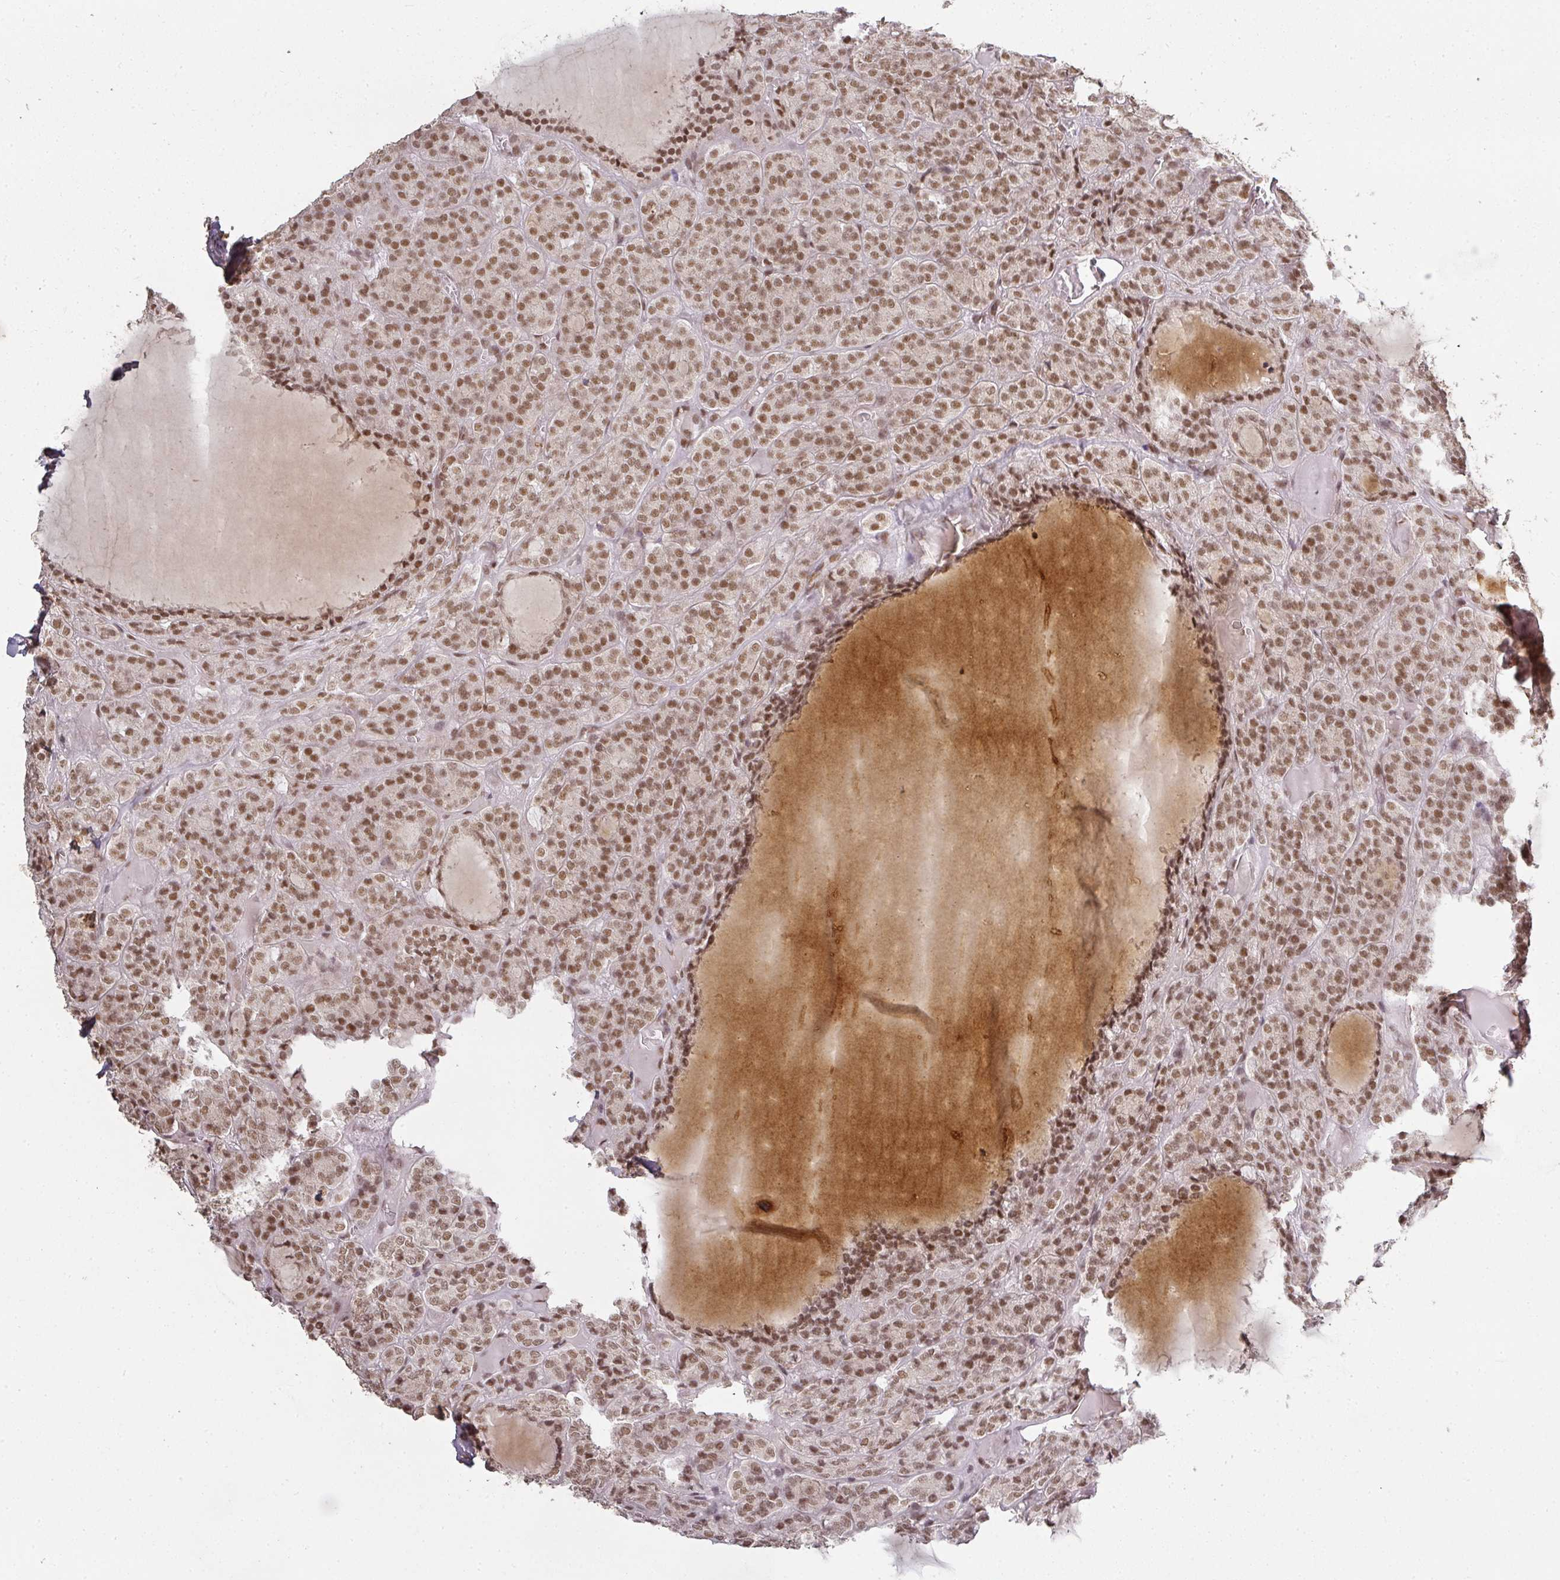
{"staining": {"intensity": "moderate", "quantity": ">75%", "location": "nuclear"}, "tissue": "thyroid cancer", "cell_type": "Tumor cells", "image_type": "cancer", "snomed": [{"axis": "morphology", "description": "Follicular adenoma carcinoma, NOS"}, {"axis": "topography", "description": "Thyroid gland"}], "caption": "This is a micrograph of immunohistochemistry staining of thyroid cancer (follicular adenoma carcinoma), which shows moderate positivity in the nuclear of tumor cells.", "gene": "GPRIN2", "patient": {"sex": "female", "age": 63}}